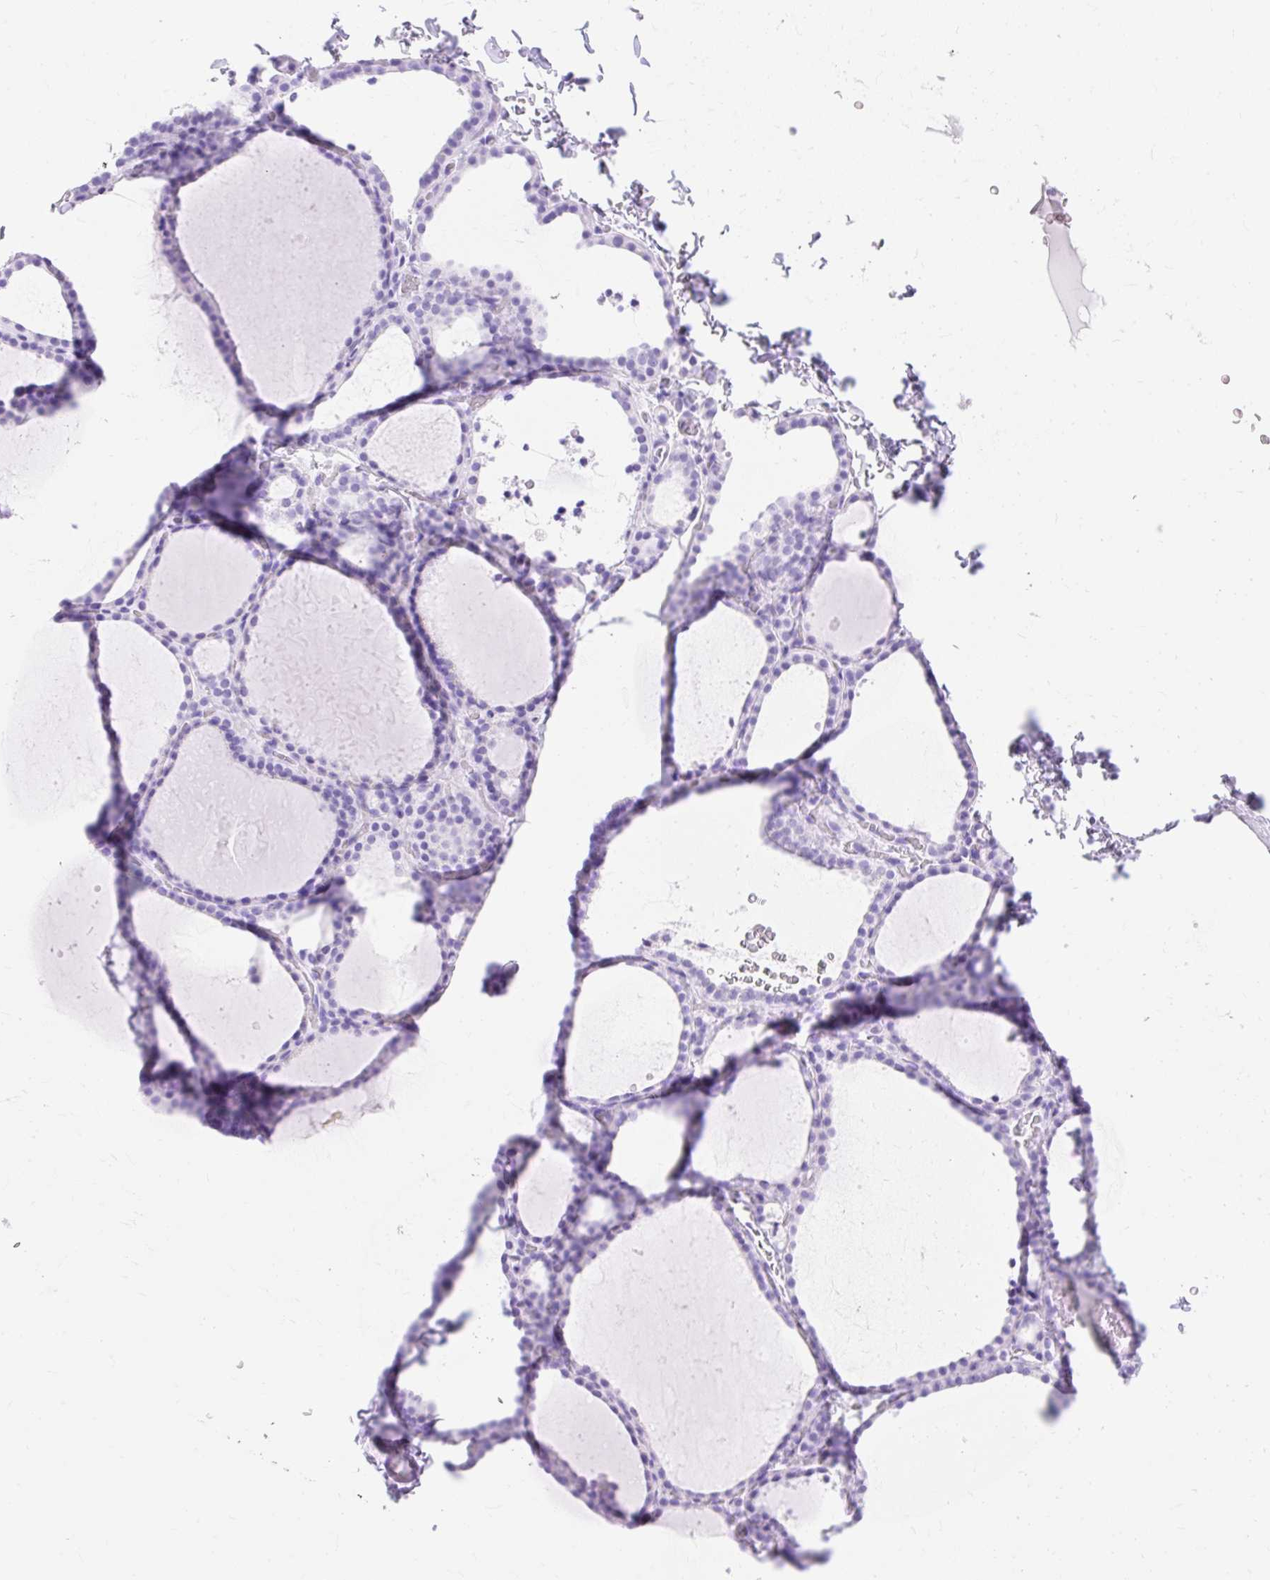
{"staining": {"intensity": "negative", "quantity": "none", "location": "none"}, "tissue": "thyroid gland", "cell_type": "Glandular cells", "image_type": "normal", "snomed": [{"axis": "morphology", "description": "Normal tissue, NOS"}, {"axis": "topography", "description": "Thyroid gland"}], "caption": "An image of thyroid gland stained for a protein demonstrates no brown staining in glandular cells.", "gene": "MBP", "patient": {"sex": "female", "age": 22}}